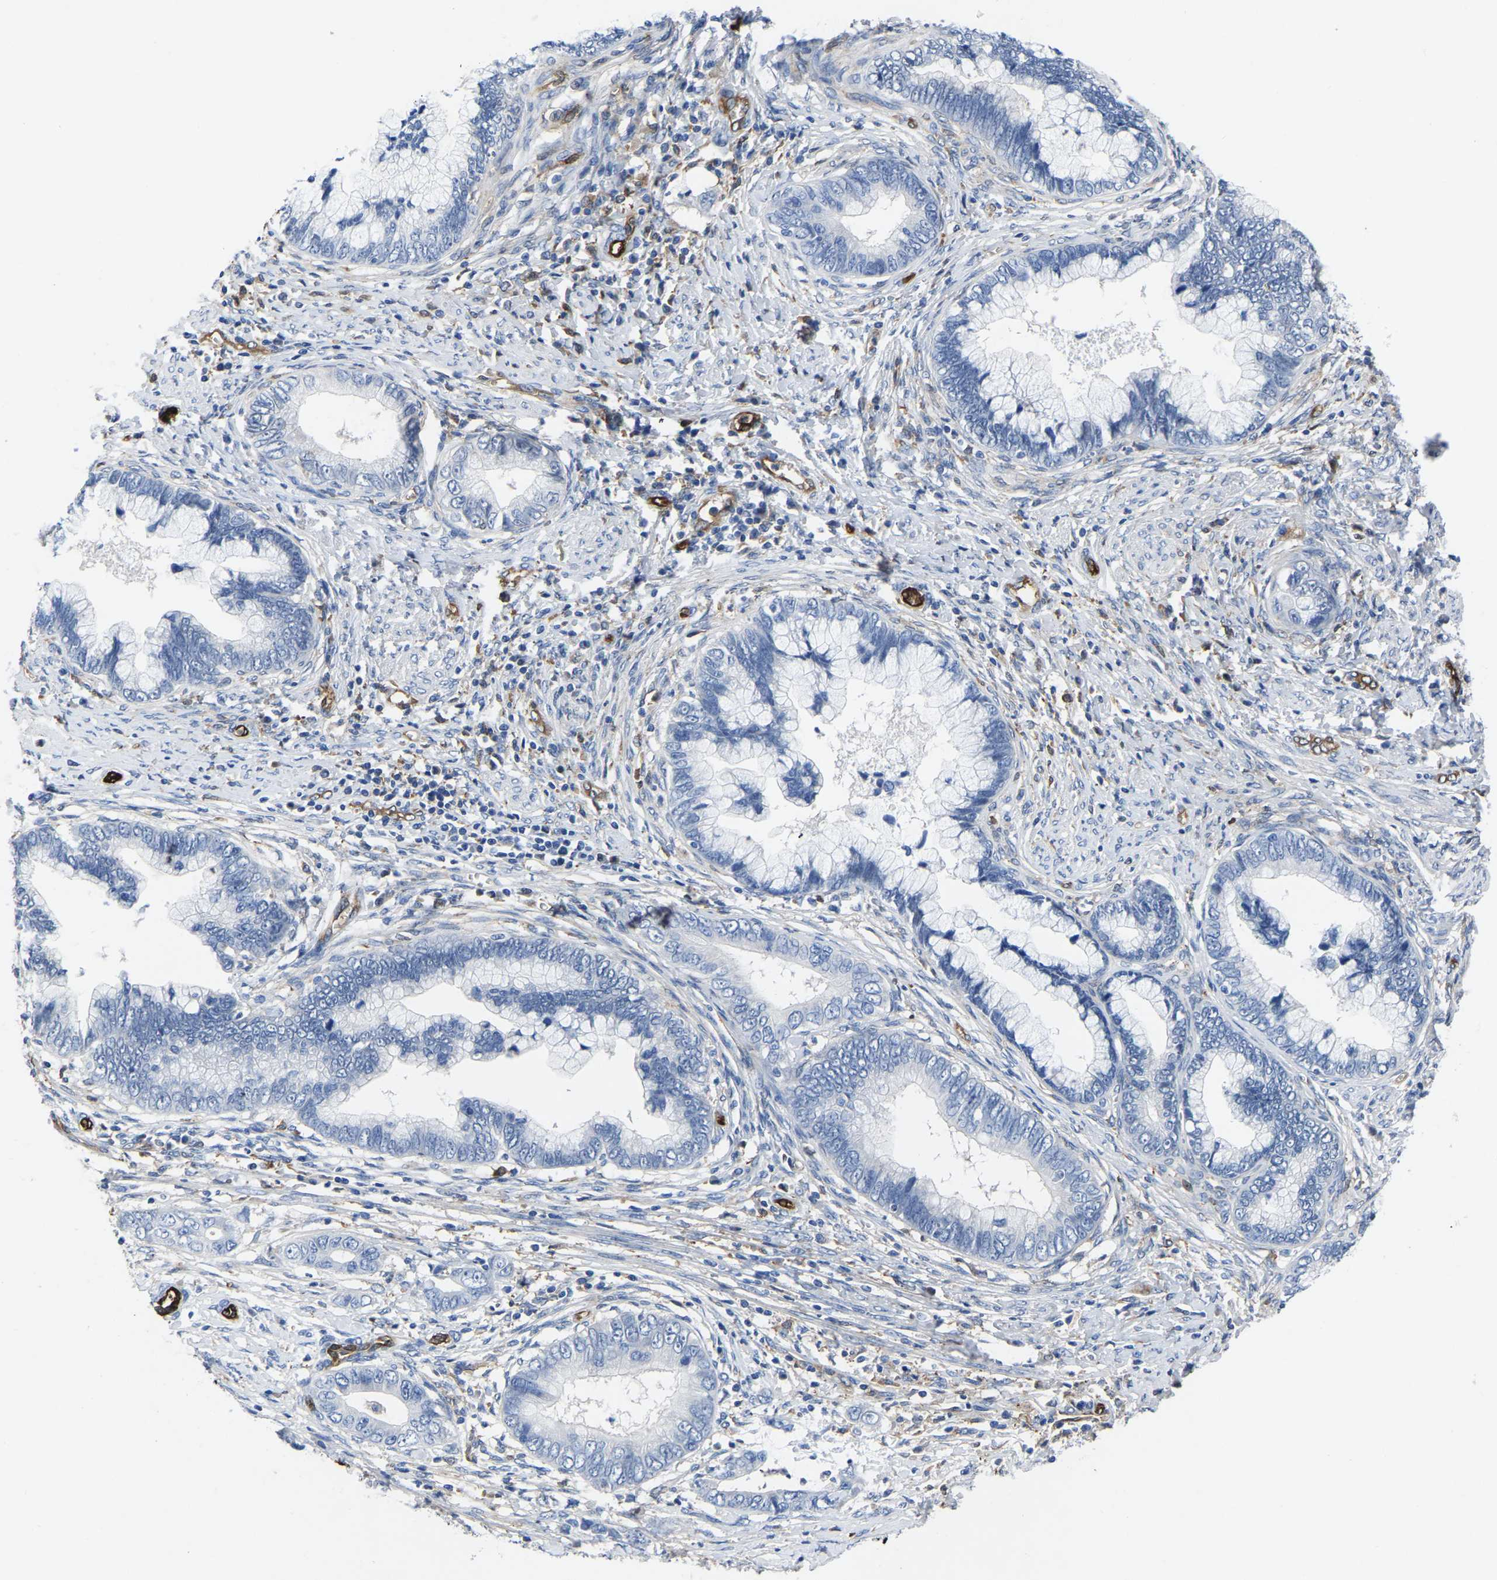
{"staining": {"intensity": "negative", "quantity": "none", "location": "none"}, "tissue": "cervical cancer", "cell_type": "Tumor cells", "image_type": "cancer", "snomed": [{"axis": "morphology", "description": "Adenocarcinoma, NOS"}, {"axis": "topography", "description": "Cervix"}], "caption": "Image shows no significant protein expression in tumor cells of adenocarcinoma (cervical).", "gene": "ATG2B", "patient": {"sex": "female", "age": 44}}